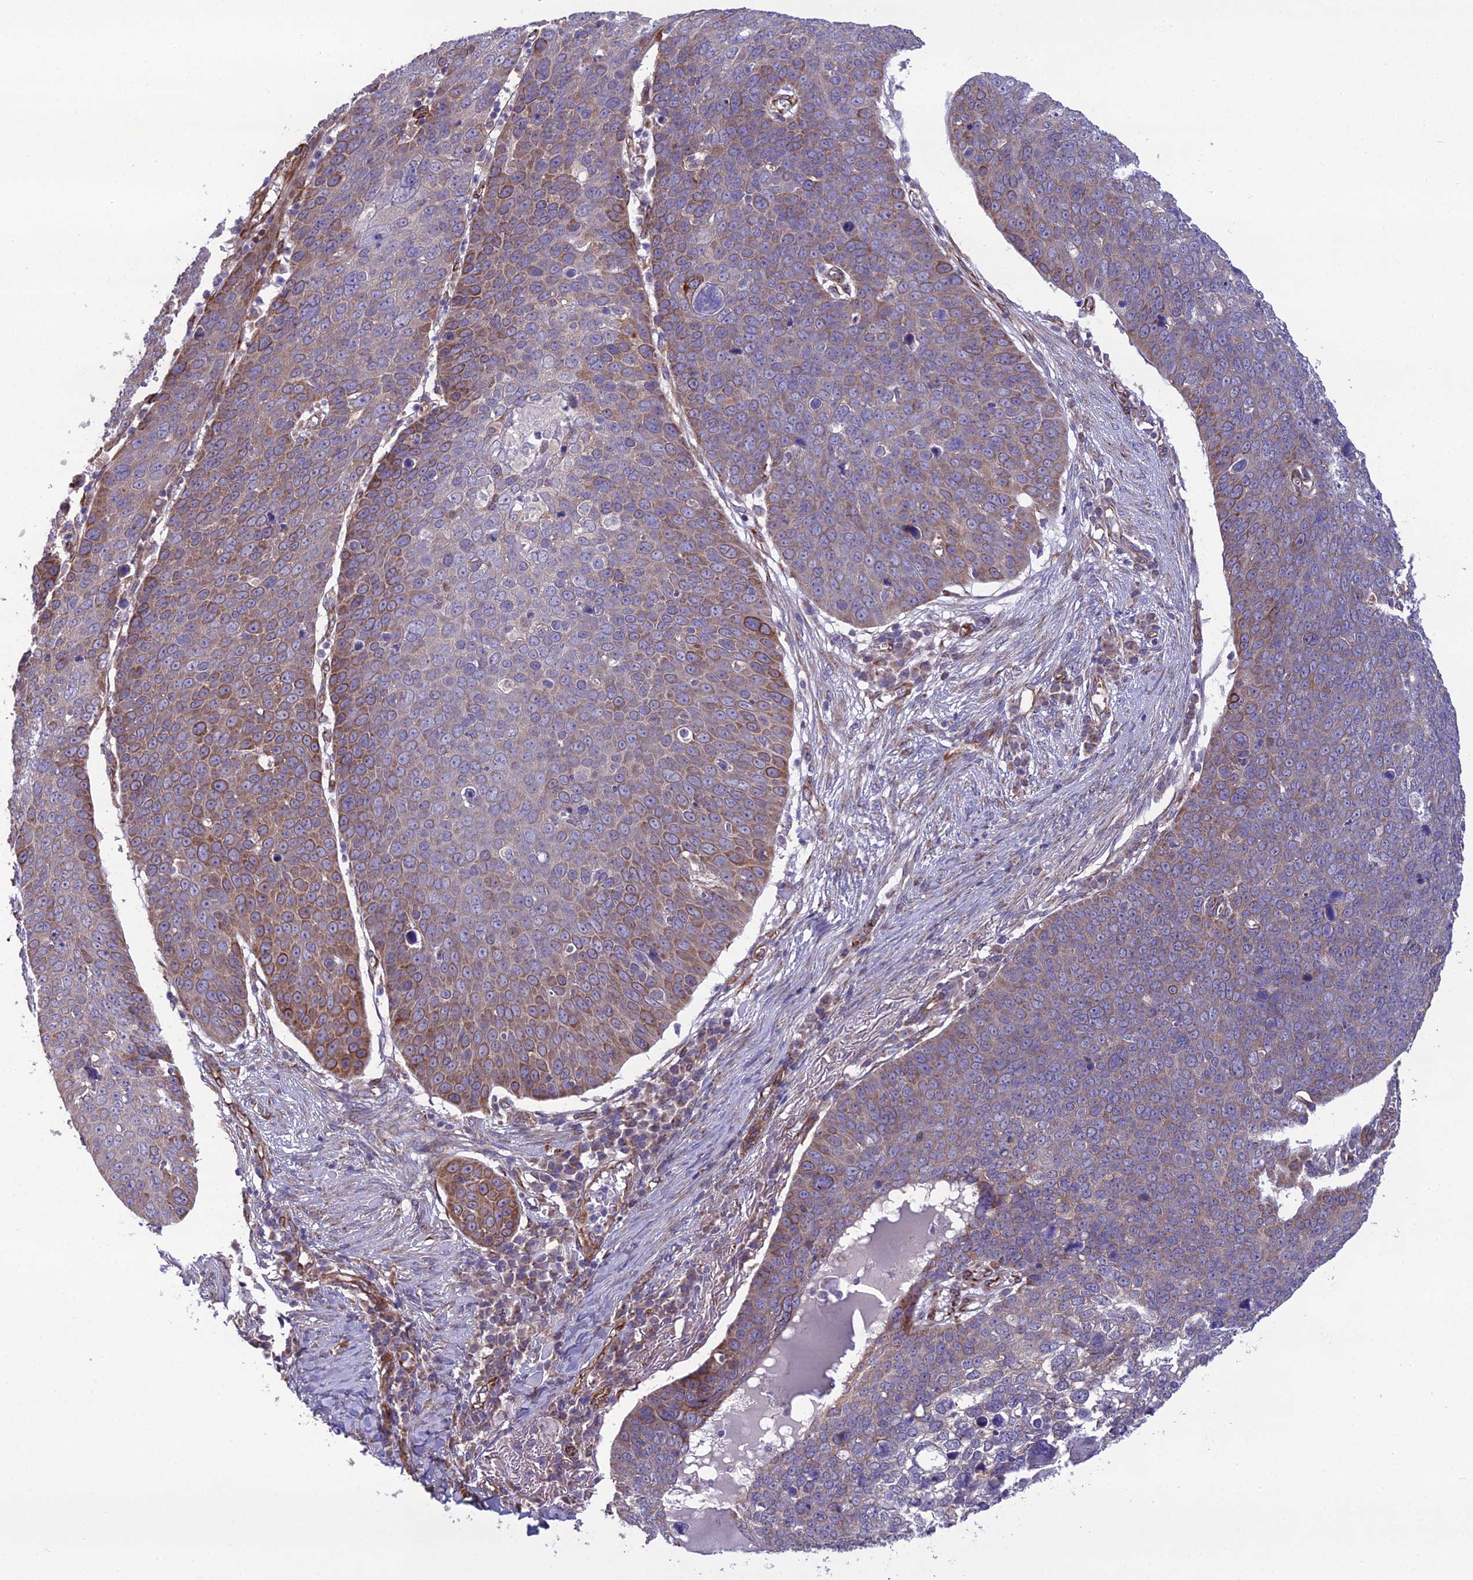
{"staining": {"intensity": "moderate", "quantity": "25%-75%", "location": "cytoplasmic/membranous"}, "tissue": "skin cancer", "cell_type": "Tumor cells", "image_type": "cancer", "snomed": [{"axis": "morphology", "description": "Squamous cell carcinoma, NOS"}, {"axis": "topography", "description": "Skin"}], "caption": "About 25%-75% of tumor cells in human skin squamous cell carcinoma demonstrate moderate cytoplasmic/membranous protein positivity as visualized by brown immunohistochemical staining.", "gene": "NODAL", "patient": {"sex": "male", "age": 71}}